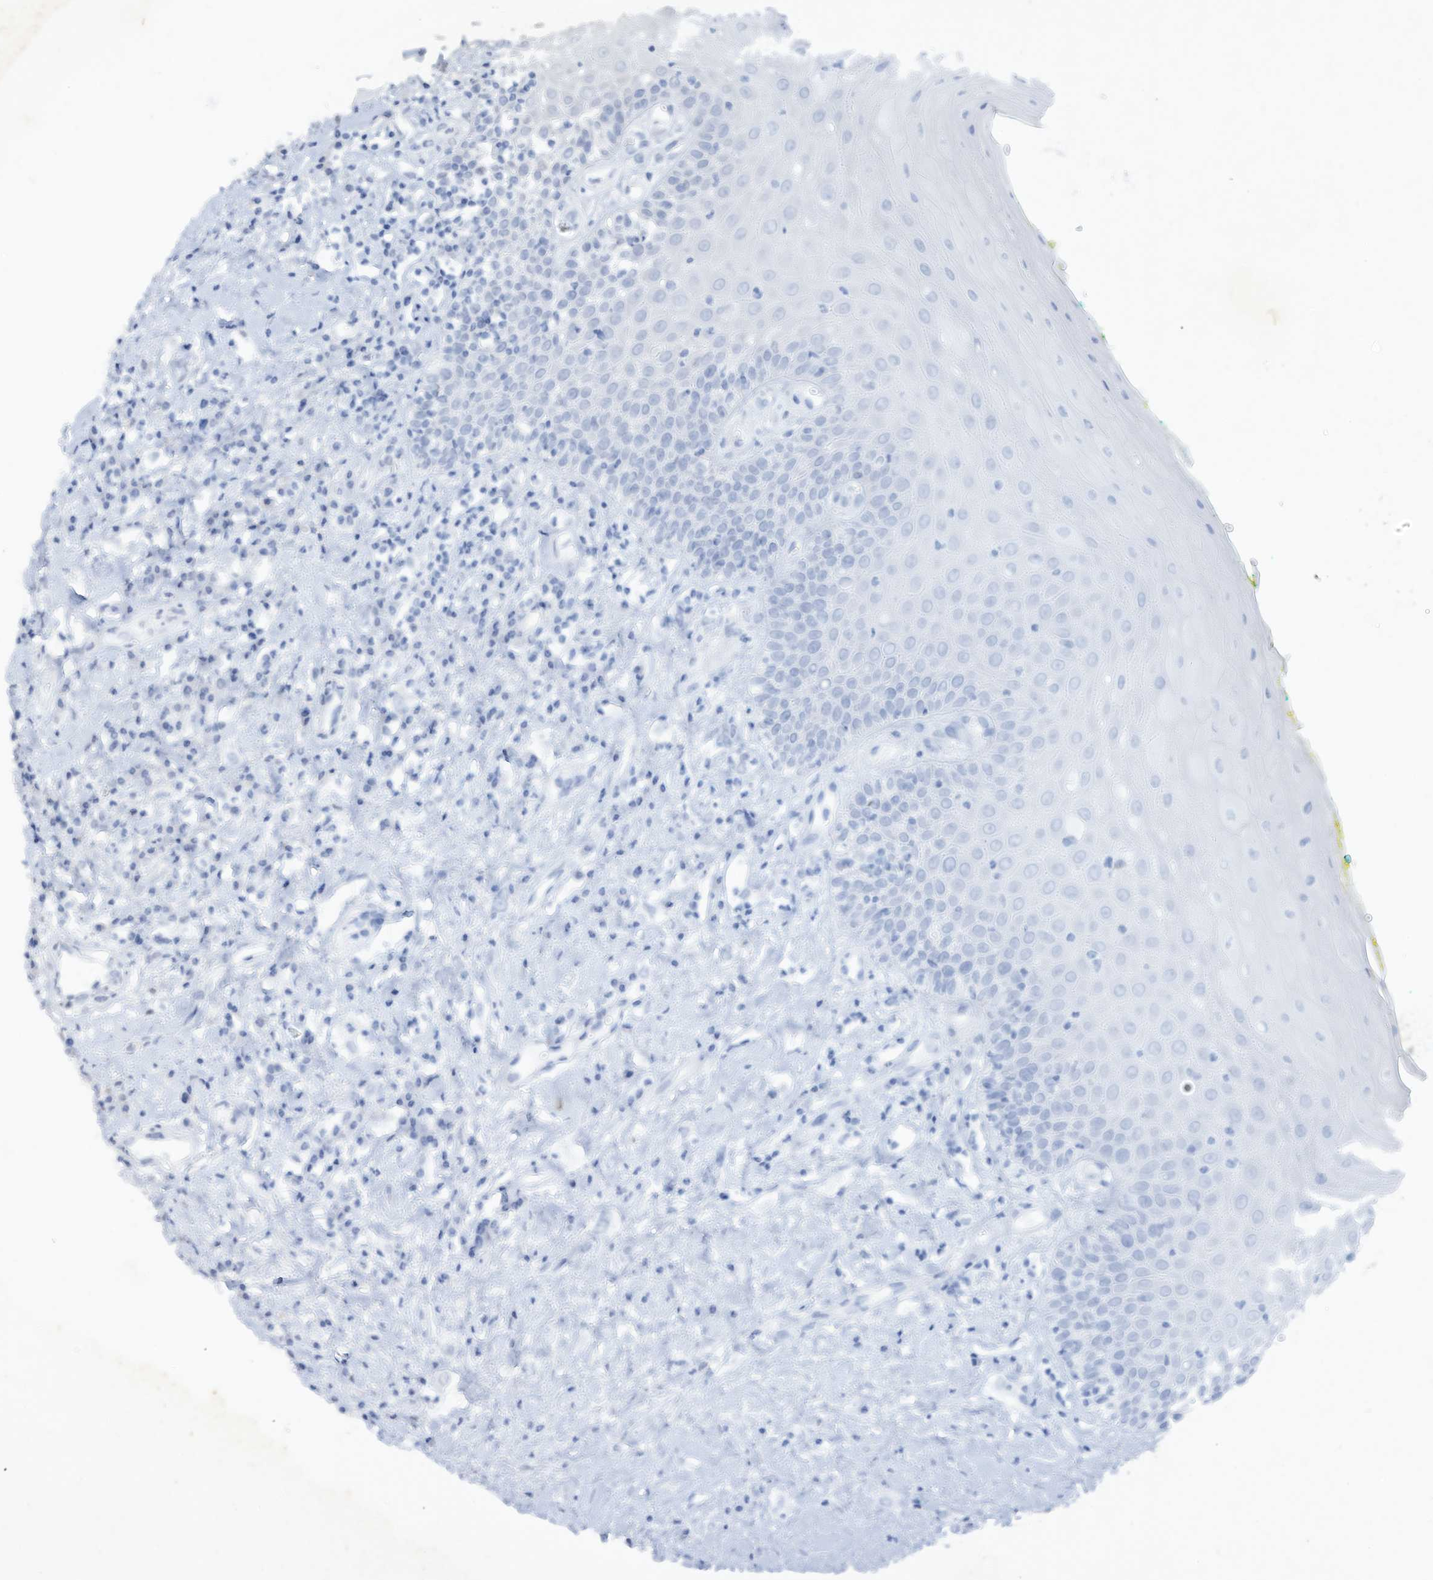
{"staining": {"intensity": "moderate", "quantity": "<25%", "location": "cytoplasmic/membranous,nuclear"}, "tissue": "oral mucosa", "cell_type": "Squamous epithelial cells", "image_type": "normal", "snomed": [{"axis": "morphology", "description": "Normal tissue, NOS"}, {"axis": "morphology", "description": "Squamous cell carcinoma, NOS"}, {"axis": "topography", "description": "Oral tissue"}, {"axis": "topography", "description": "Head-Neck"}], "caption": "The immunohistochemical stain highlights moderate cytoplasmic/membranous,nuclear staining in squamous epithelial cells of normal oral mucosa. Using DAB (3,3'-diaminobenzidine) (brown) and hematoxylin (blue) stains, captured at high magnification using brightfield microscopy.", "gene": "TUBE1", "patient": {"sex": "female", "age": 70}}